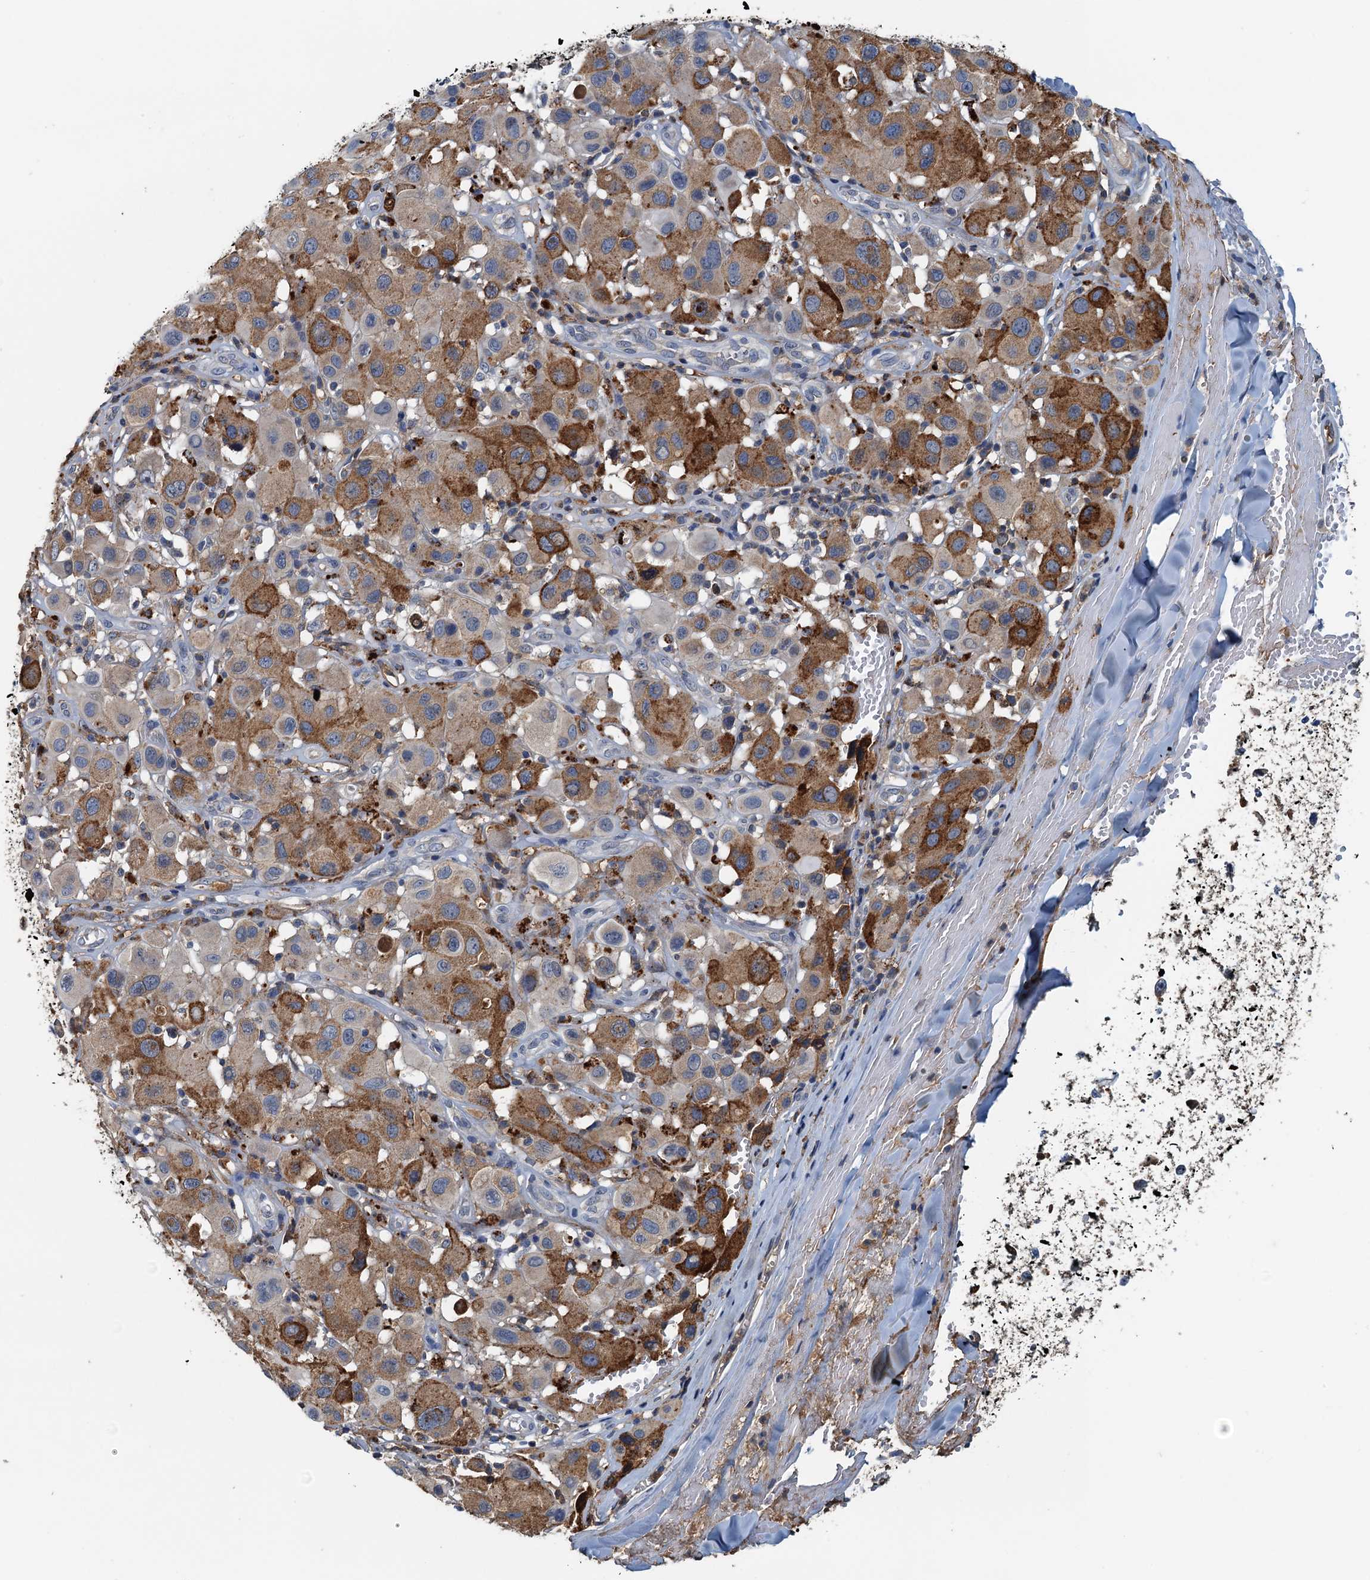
{"staining": {"intensity": "strong", "quantity": "25%-75%", "location": "cytoplasmic/membranous"}, "tissue": "melanoma", "cell_type": "Tumor cells", "image_type": "cancer", "snomed": [{"axis": "morphology", "description": "Malignant melanoma, Metastatic site"}, {"axis": "topography", "description": "Skin"}], "caption": "Melanoma was stained to show a protein in brown. There is high levels of strong cytoplasmic/membranous expression in approximately 25%-75% of tumor cells.", "gene": "LSM14B", "patient": {"sex": "male", "age": 41}}